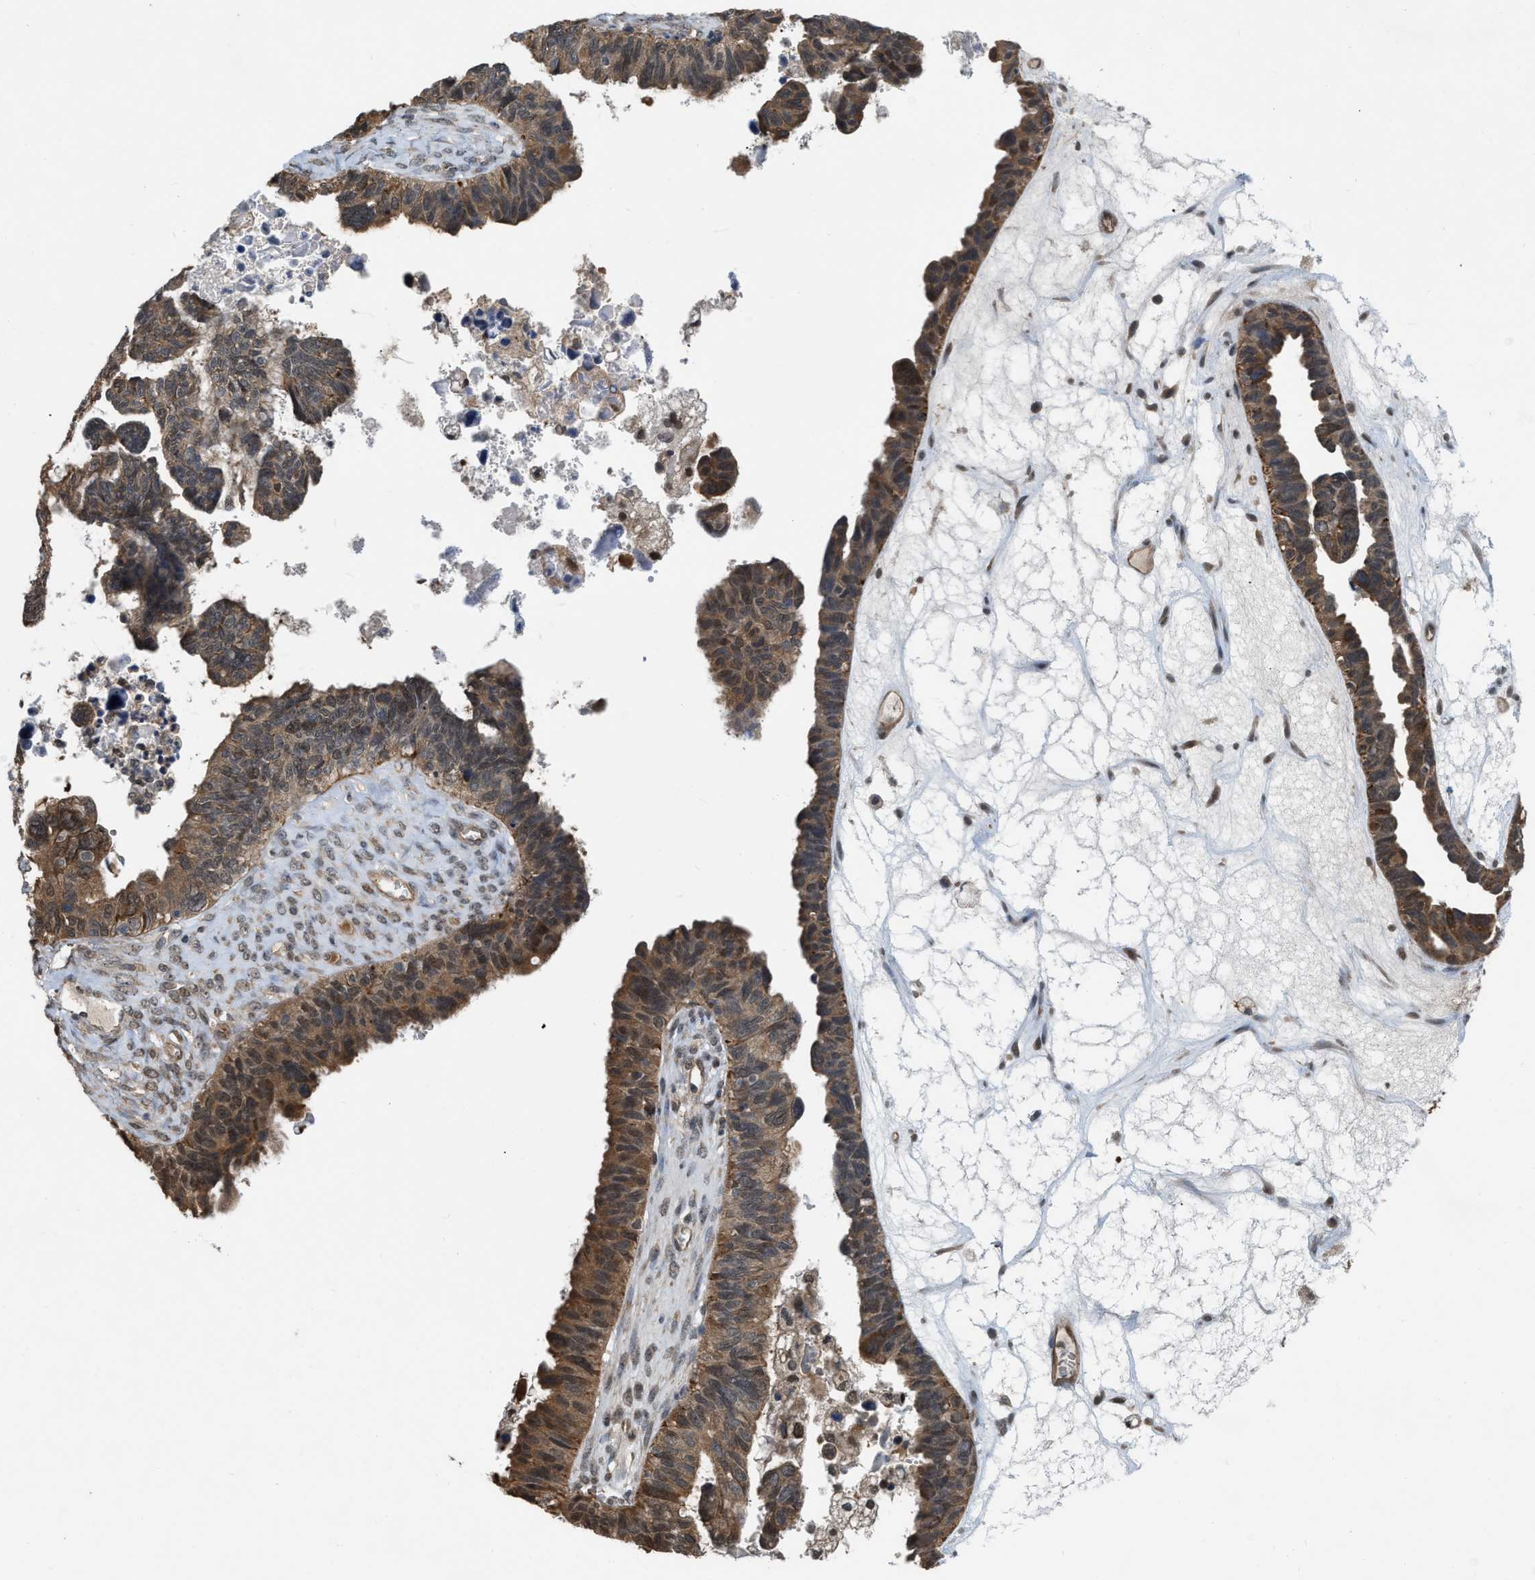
{"staining": {"intensity": "moderate", "quantity": "25%-75%", "location": "cytoplasmic/membranous"}, "tissue": "ovarian cancer", "cell_type": "Tumor cells", "image_type": "cancer", "snomed": [{"axis": "morphology", "description": "Cystadenocarcinoma, serous, NOS"}, {"axis": "topography", "description": "Ovary"}], "caption": "A brown stain highlights moderate cytoplasmic/membranous positivity of a protein in human serous cystadenocarcinoma (ovarian) tumor cells.", "gene": "BCL7C", "patient": {"sex": "female", "age": 79}}